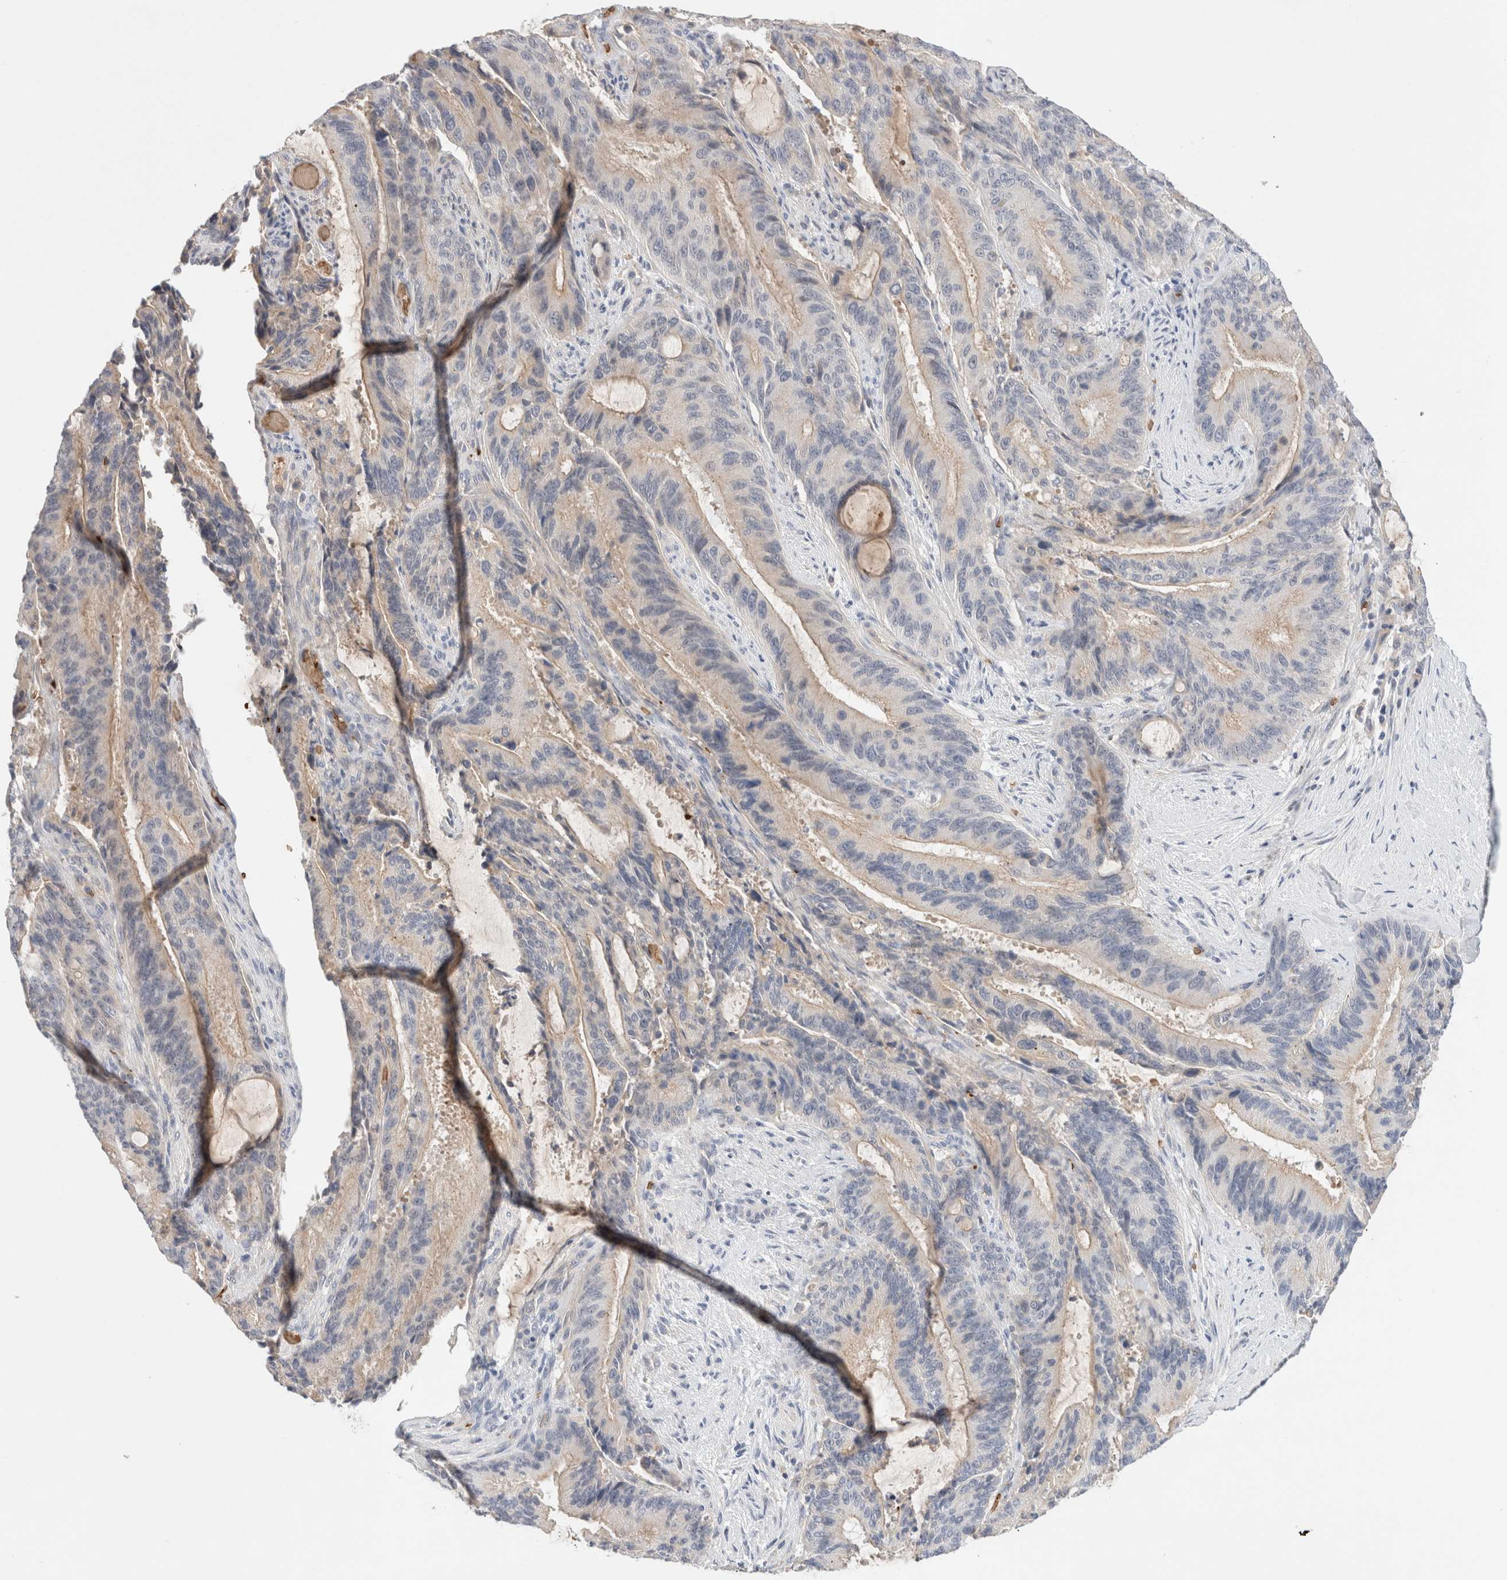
{"staining": {"intensity": "weak", "quantity": "<25%", "location": "cytoplasmic/membranous"}, "tissue": "liver cancer", "cell_type": "Tumor cells", "image_type": "cancer", "snomed": [{"axis": "morphology", "description": "Normal tissue, NOS"}, {"axis": "morphology", "description": "Cholangiocarcinoma"}, {"axis": "topography", "description": "Liver"}, {"axis": "topography", "description": "Peripheral nerve tissue"}], "caption": "This micrograph is of liver cancer stained with immunohistochemistry (IHC) to label a protein in brown with the nuclei are counter-stained blue. There is no expression in tumor cells.", "gene": "MST1", "patient": {"sex": "female", "age": 73}}